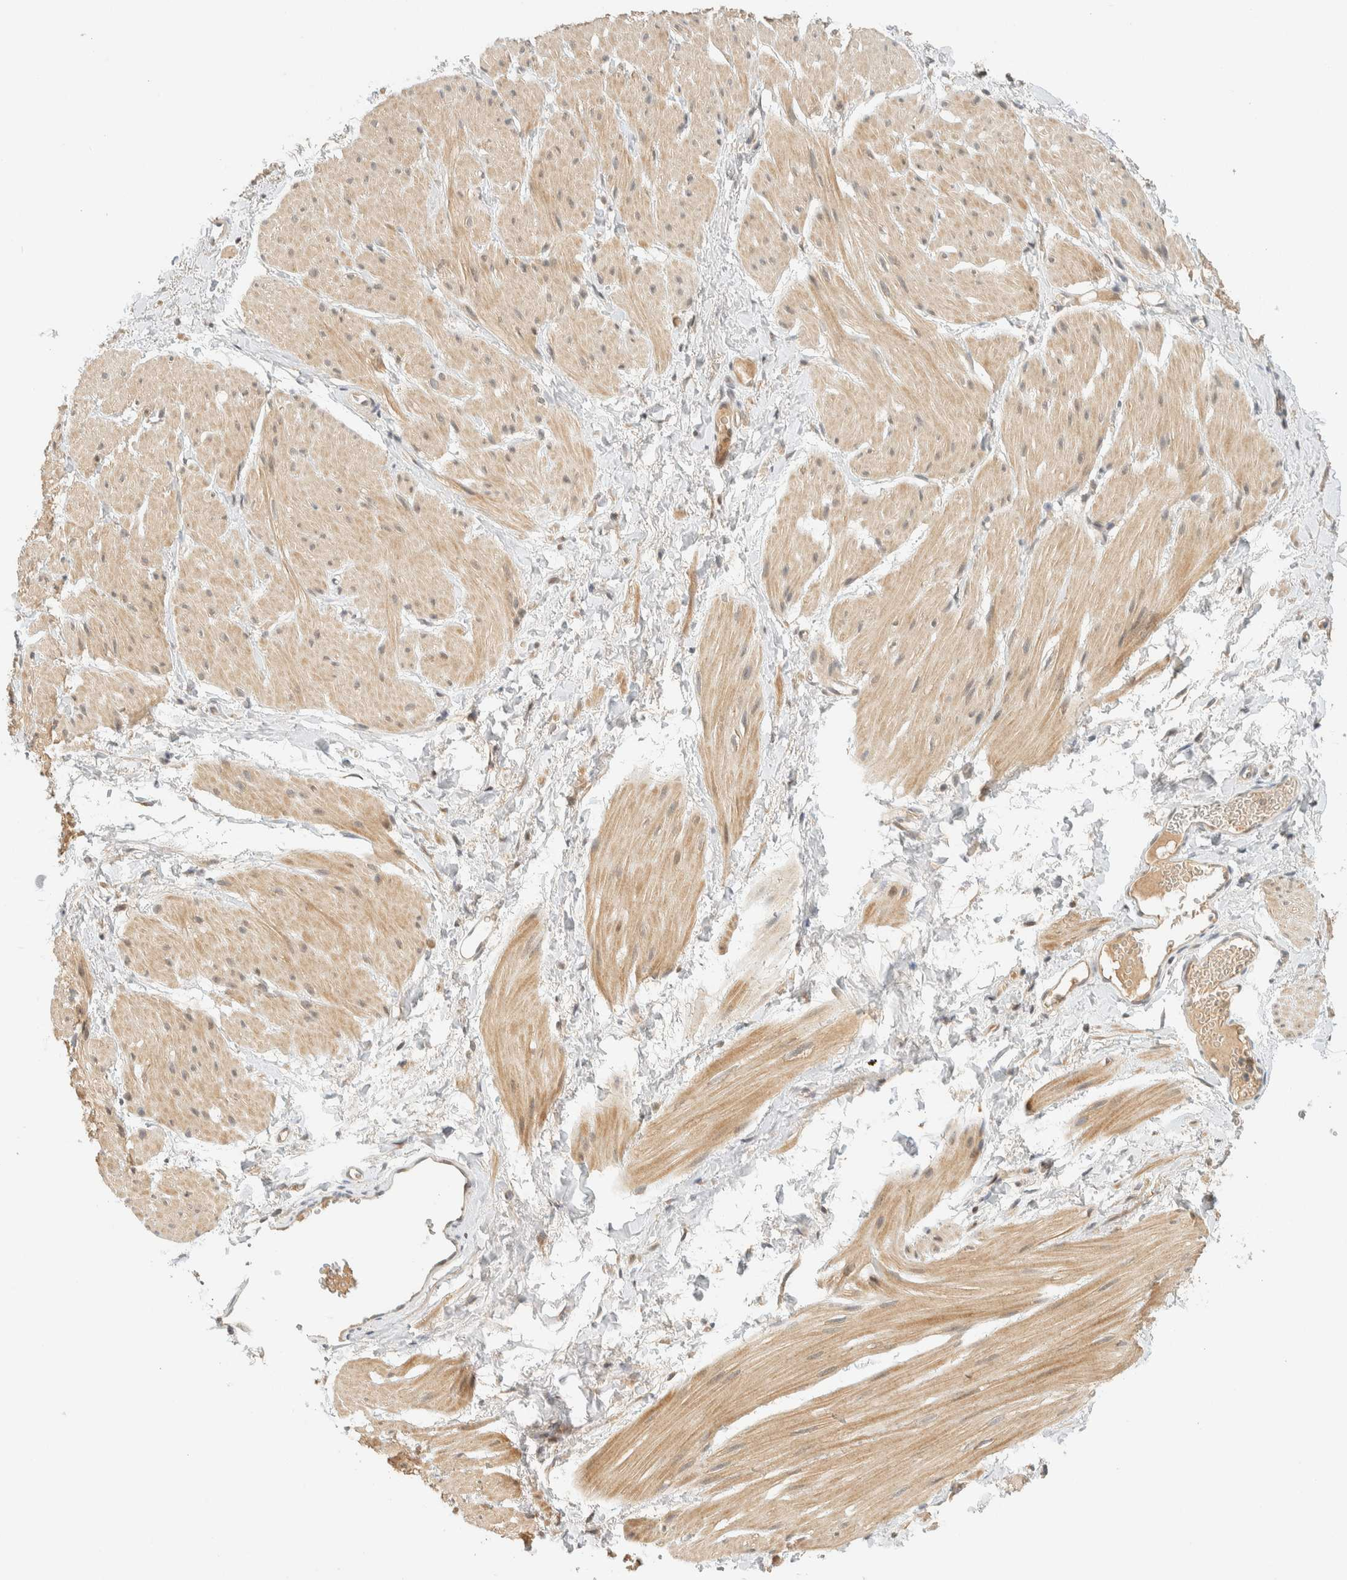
{"staining": {"intensity": "moderate", "quantity": "<25%", "location": "cytoplasmic/membranous"}, "tissue": "smooth muscle", "cell_type": "Smooth muscle cells", "image_type": "normal", "snomed": [{"axis": "morphology", "description": "Normal tissue, NOS"}, {"axis": "topography", "description": "Smooth muscle"}], "caption": "Immunohistochemical staining of unremarkable human smooth muscle shows <25% levels of moderate cytoplasmic/membranous protein positivity in about <25% of smooth muscle cells. (Stains: DAB in brown, nuclei in blue, Microscopy: brightfield microscopy at high magnification).", "gene": "KIFAP3", "patient": {"sex": "male", "age": 16}}